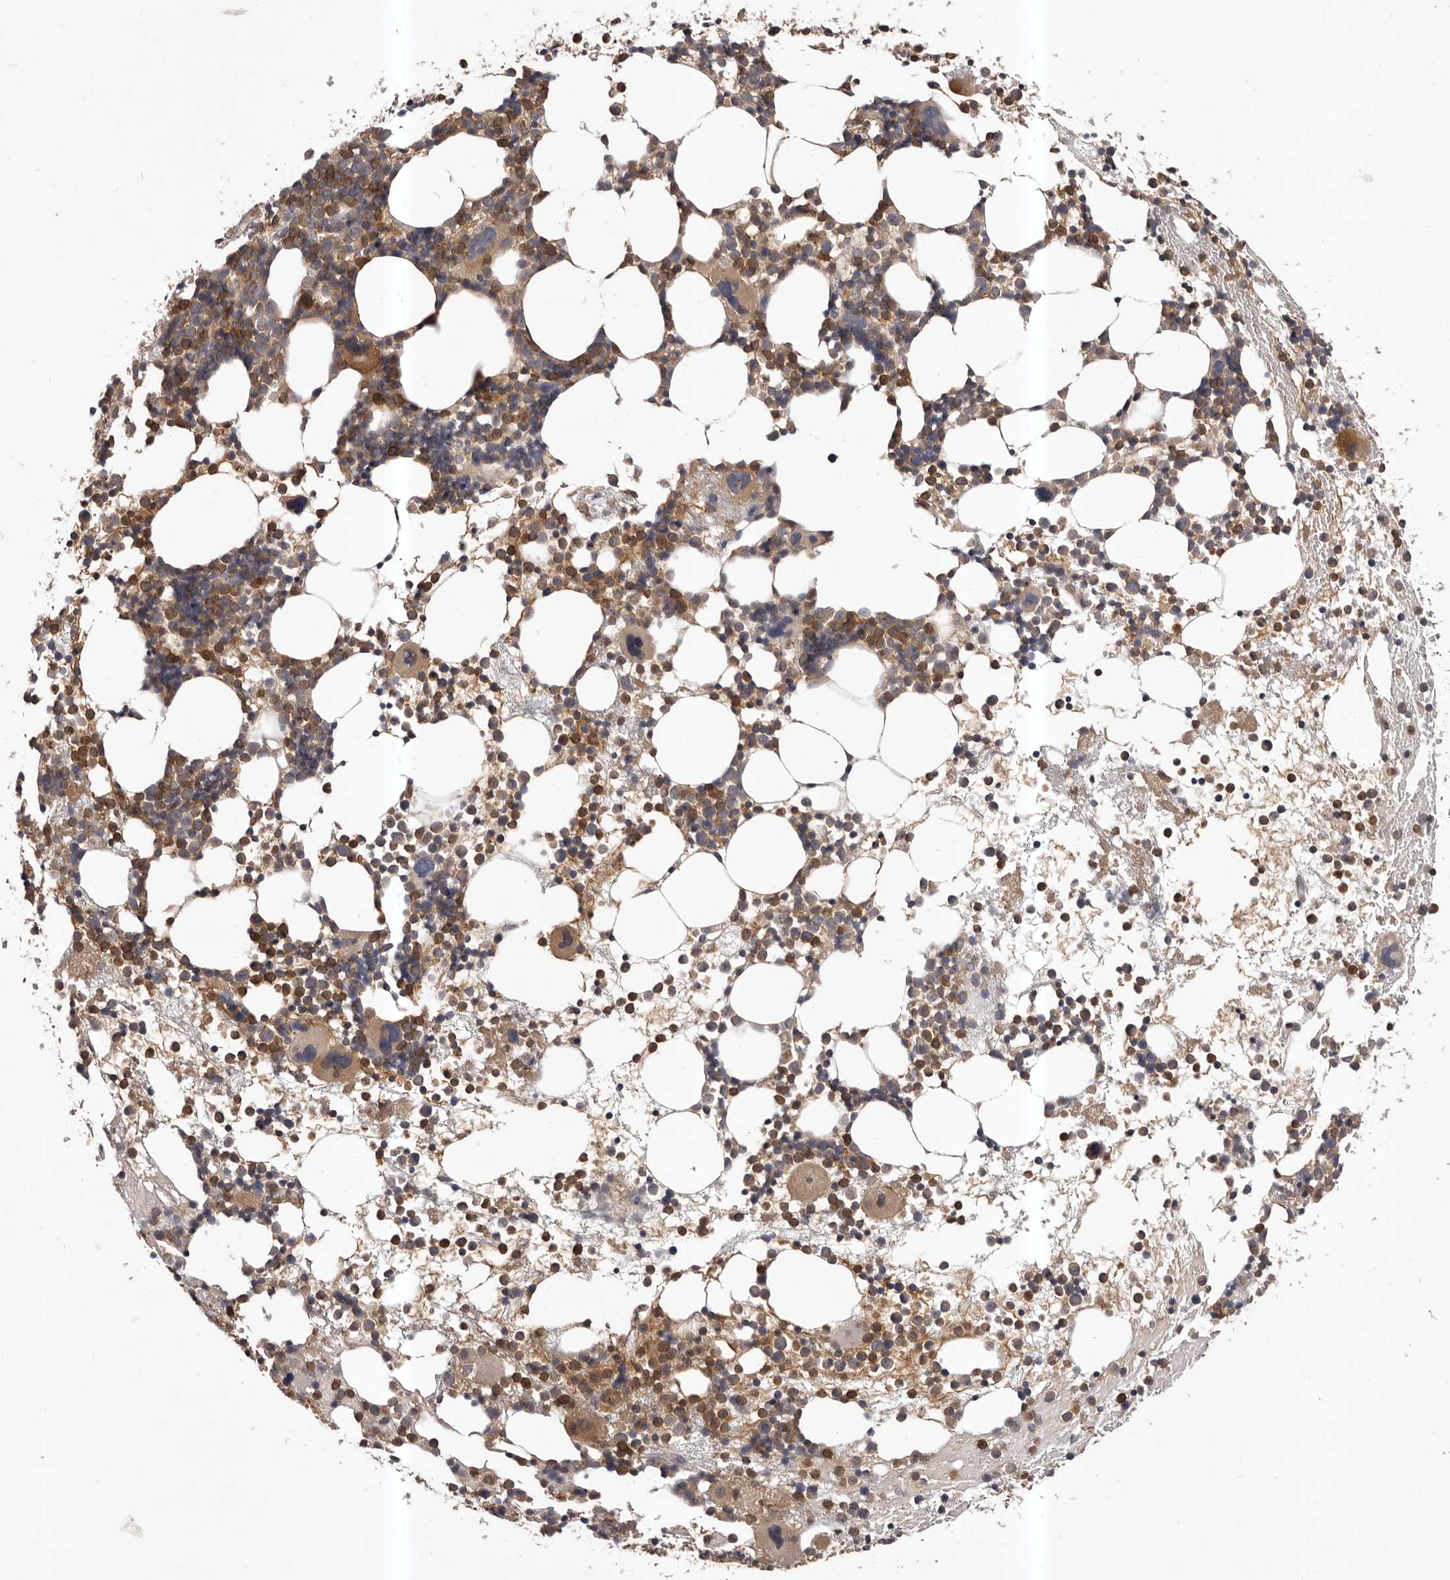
{"staining": {"intensity": "strong", "quantity": "25%-75%", "location": "cytoplasmic/membranous"}, "tissue": "bone marrow", "cell_type": "Hematopoietic cells", "image_type": "normal", "snomed": [{"axis": "morphology", "description": "Normal tissue, NOS"}, {"axis": "topography", "description": "Bone marrow"}], "caption": "Human bone marrow stained for a protein (brown) displays strong cytoplasmic/membranous positive positivity in about 25%-75% of hematopoietic cells.", "gene": "GLIPR2", "patient": {"sex": "female", "age": 57}}